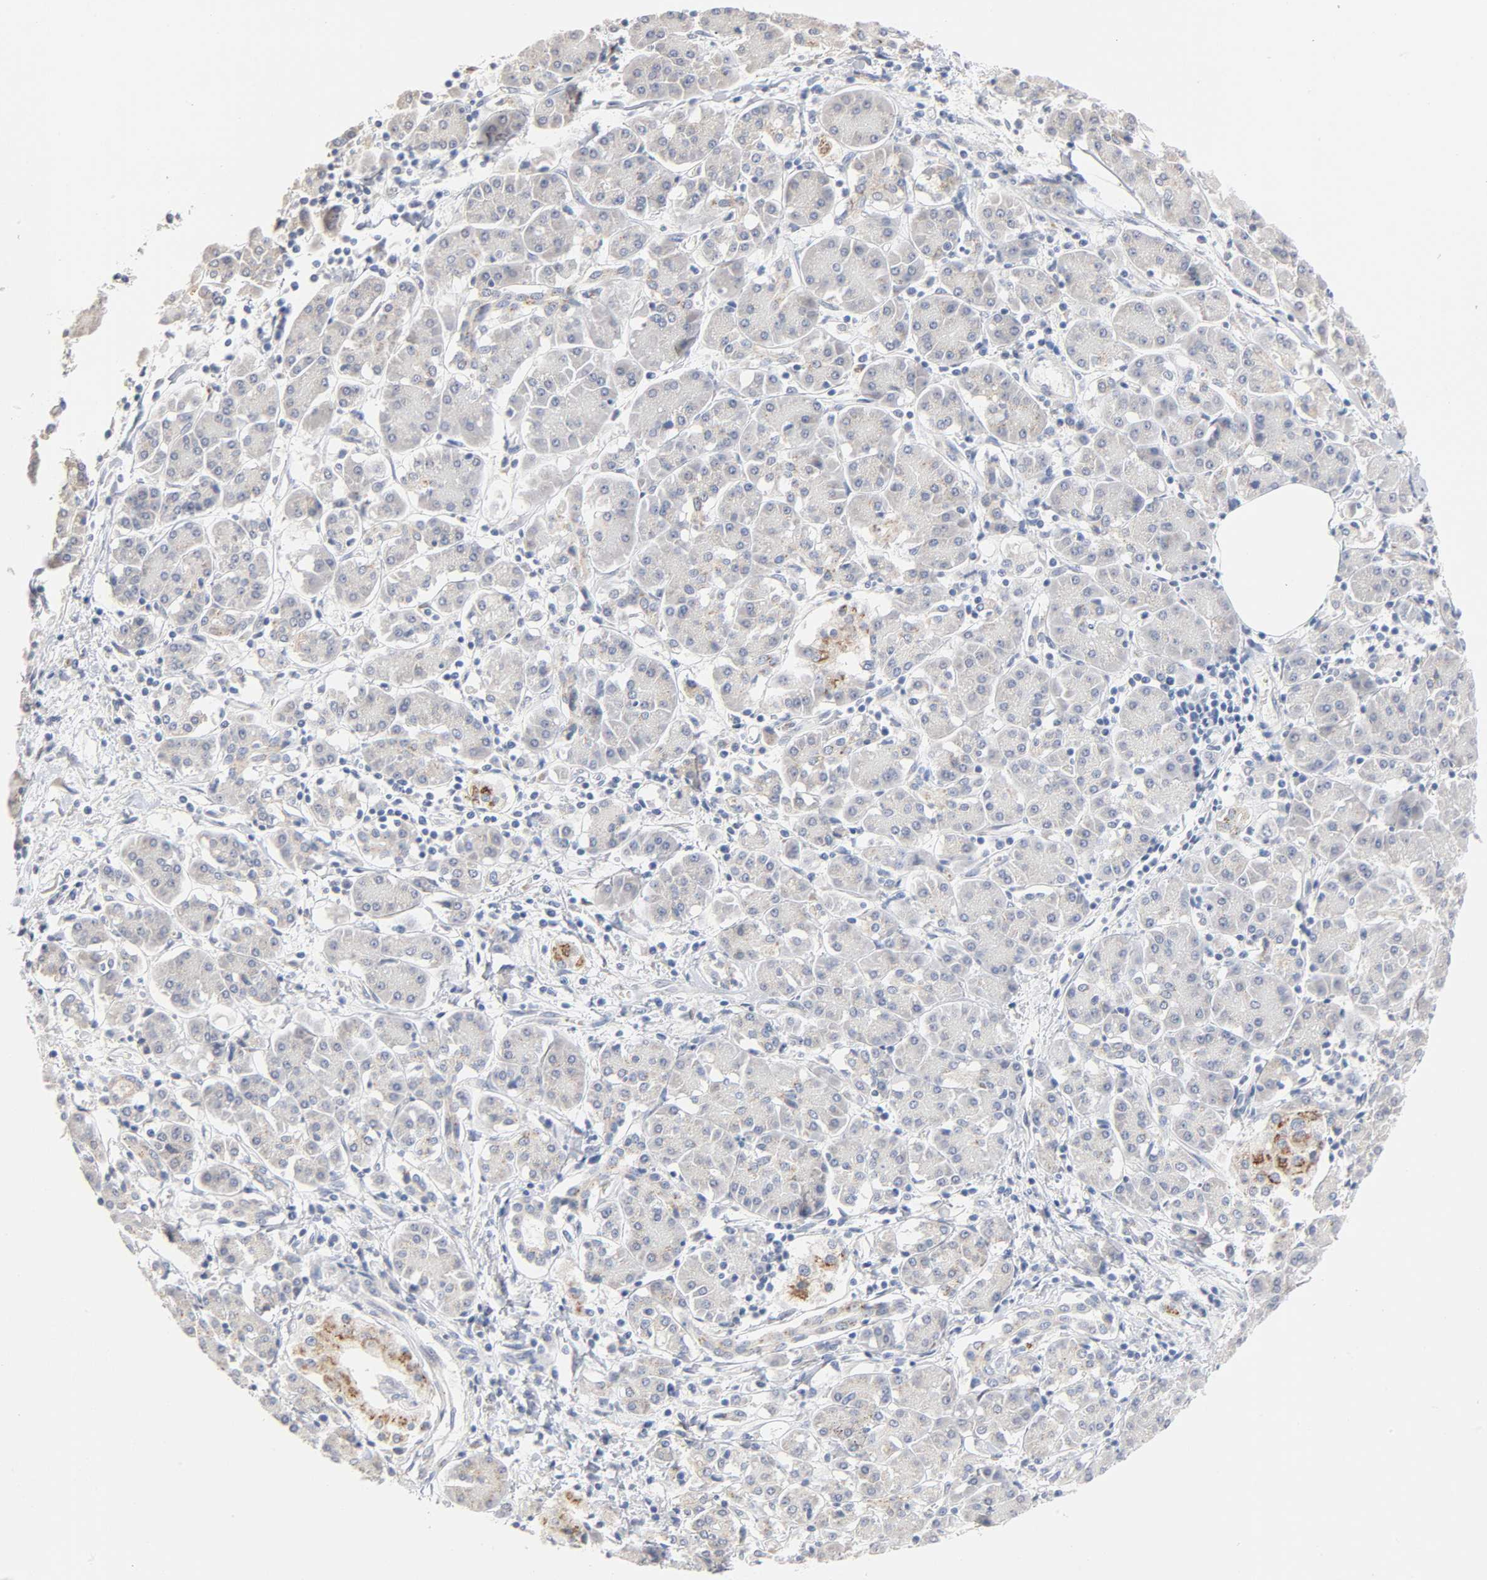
{"staining": {"intensity": "negative", "quantity": "none", "location": "none"}, "tissue": "pancreatic cancer", "cell_type": "Tumor cells", "image_type": "cancer", "snomed": [{"axis": "morphology", "description": "Adenocarcinoma, NOS"}, {"axis": "topography", "description": "Pancreas"}], "caption": "Immunohistochemical staining of human pancreatic cancer exhibits no significant staining in tumor cells.", "gene": "AK7", "patient": {"sex": "female", "age": 57}}